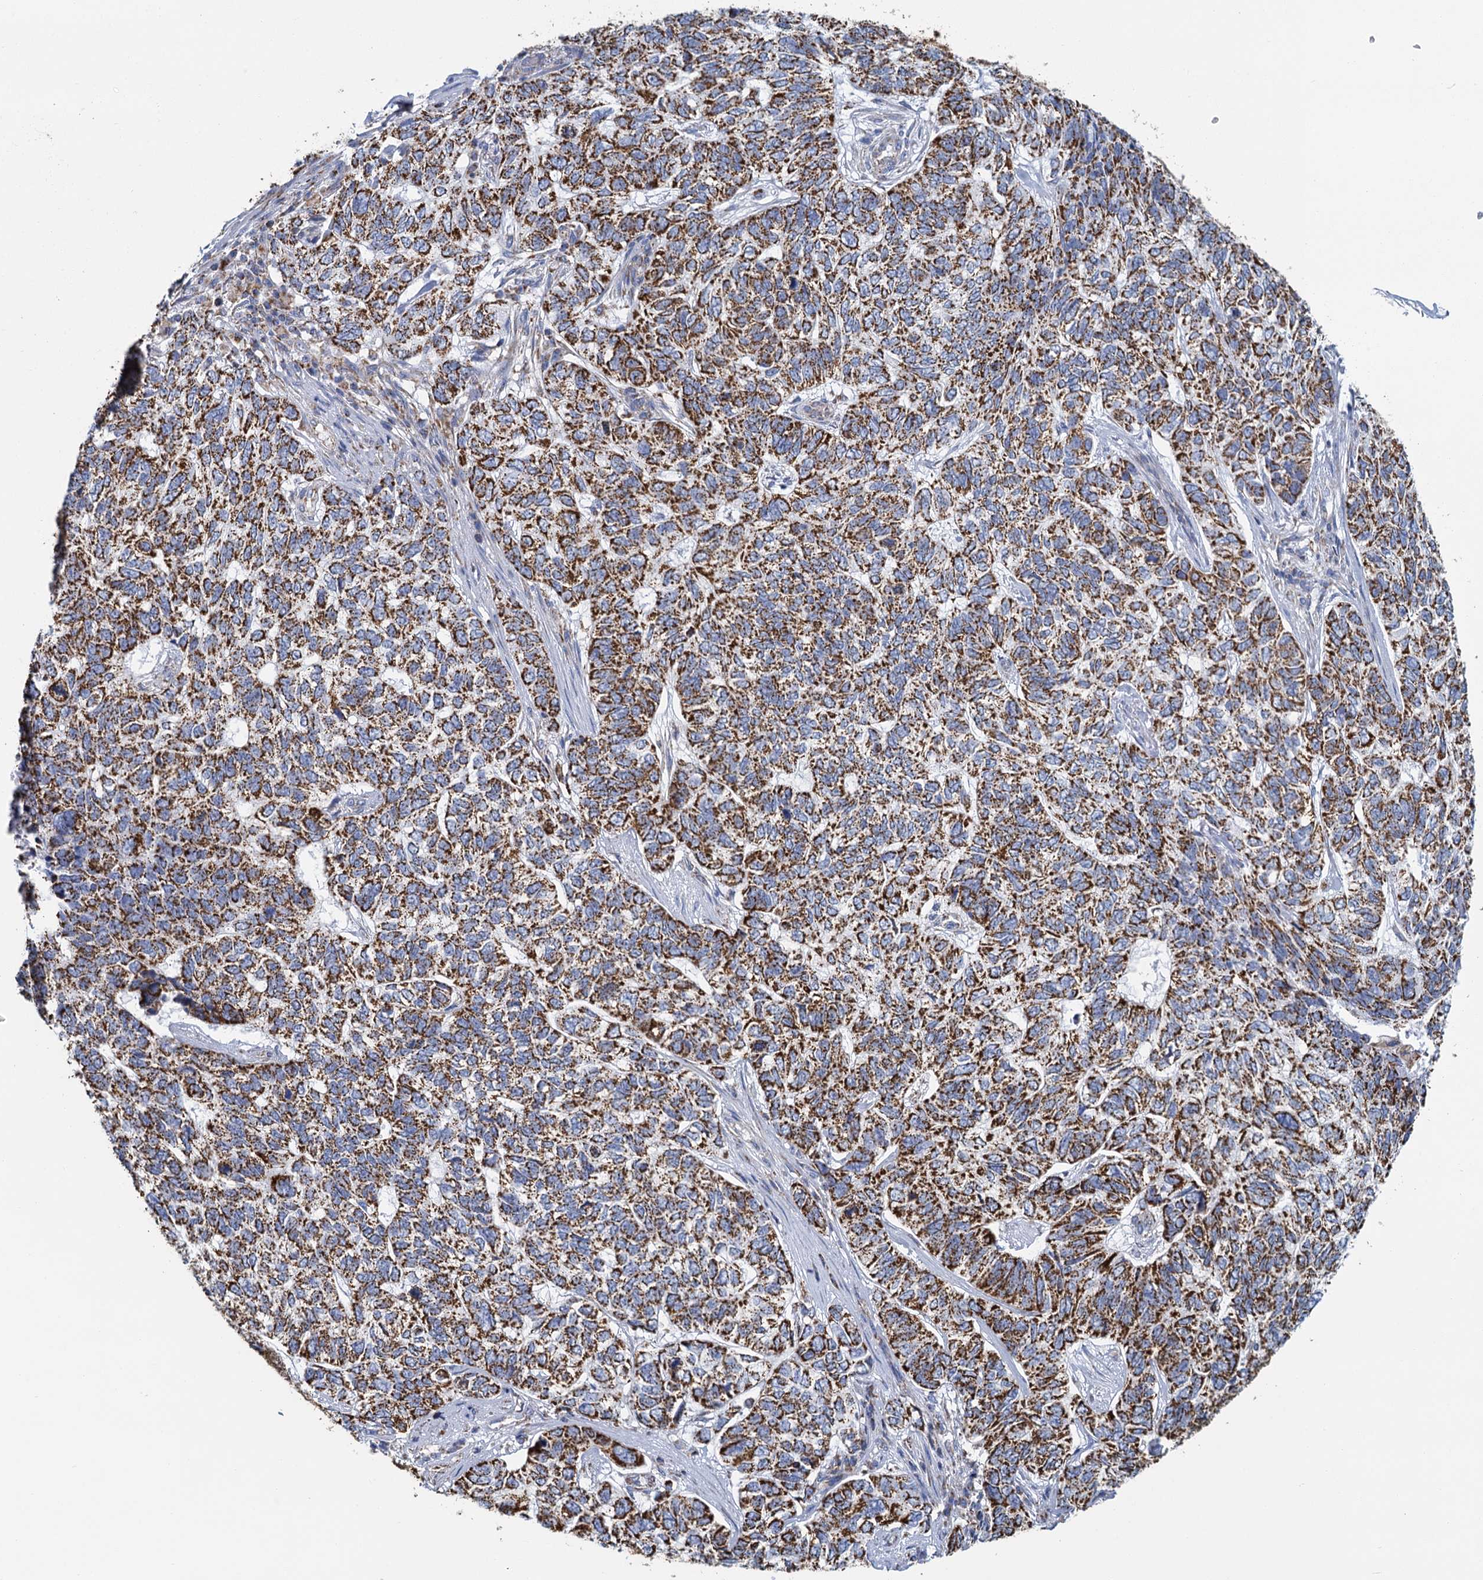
{"staining": {"intensity": "strong", "quantity": ">75%", "location": "cytoplasmic/membranous"}, "tissue": "skin cancer", "cell_type": "Tumor cells", "image_type": "cancer", "snomed": [{"axis": "morphology", "description": "Basal cell carcinoma"}, {"axis": "topography", "description": "Skin"}], "caption": "Basal cell carcinoma (skin) was stained to show a protein in brown. There is high levels of strong cytoplasmic/membranous staining in approximately >75% of tumor cells.", "gene": "CCP110", "patient": {"sex": "female", "age": 65}}